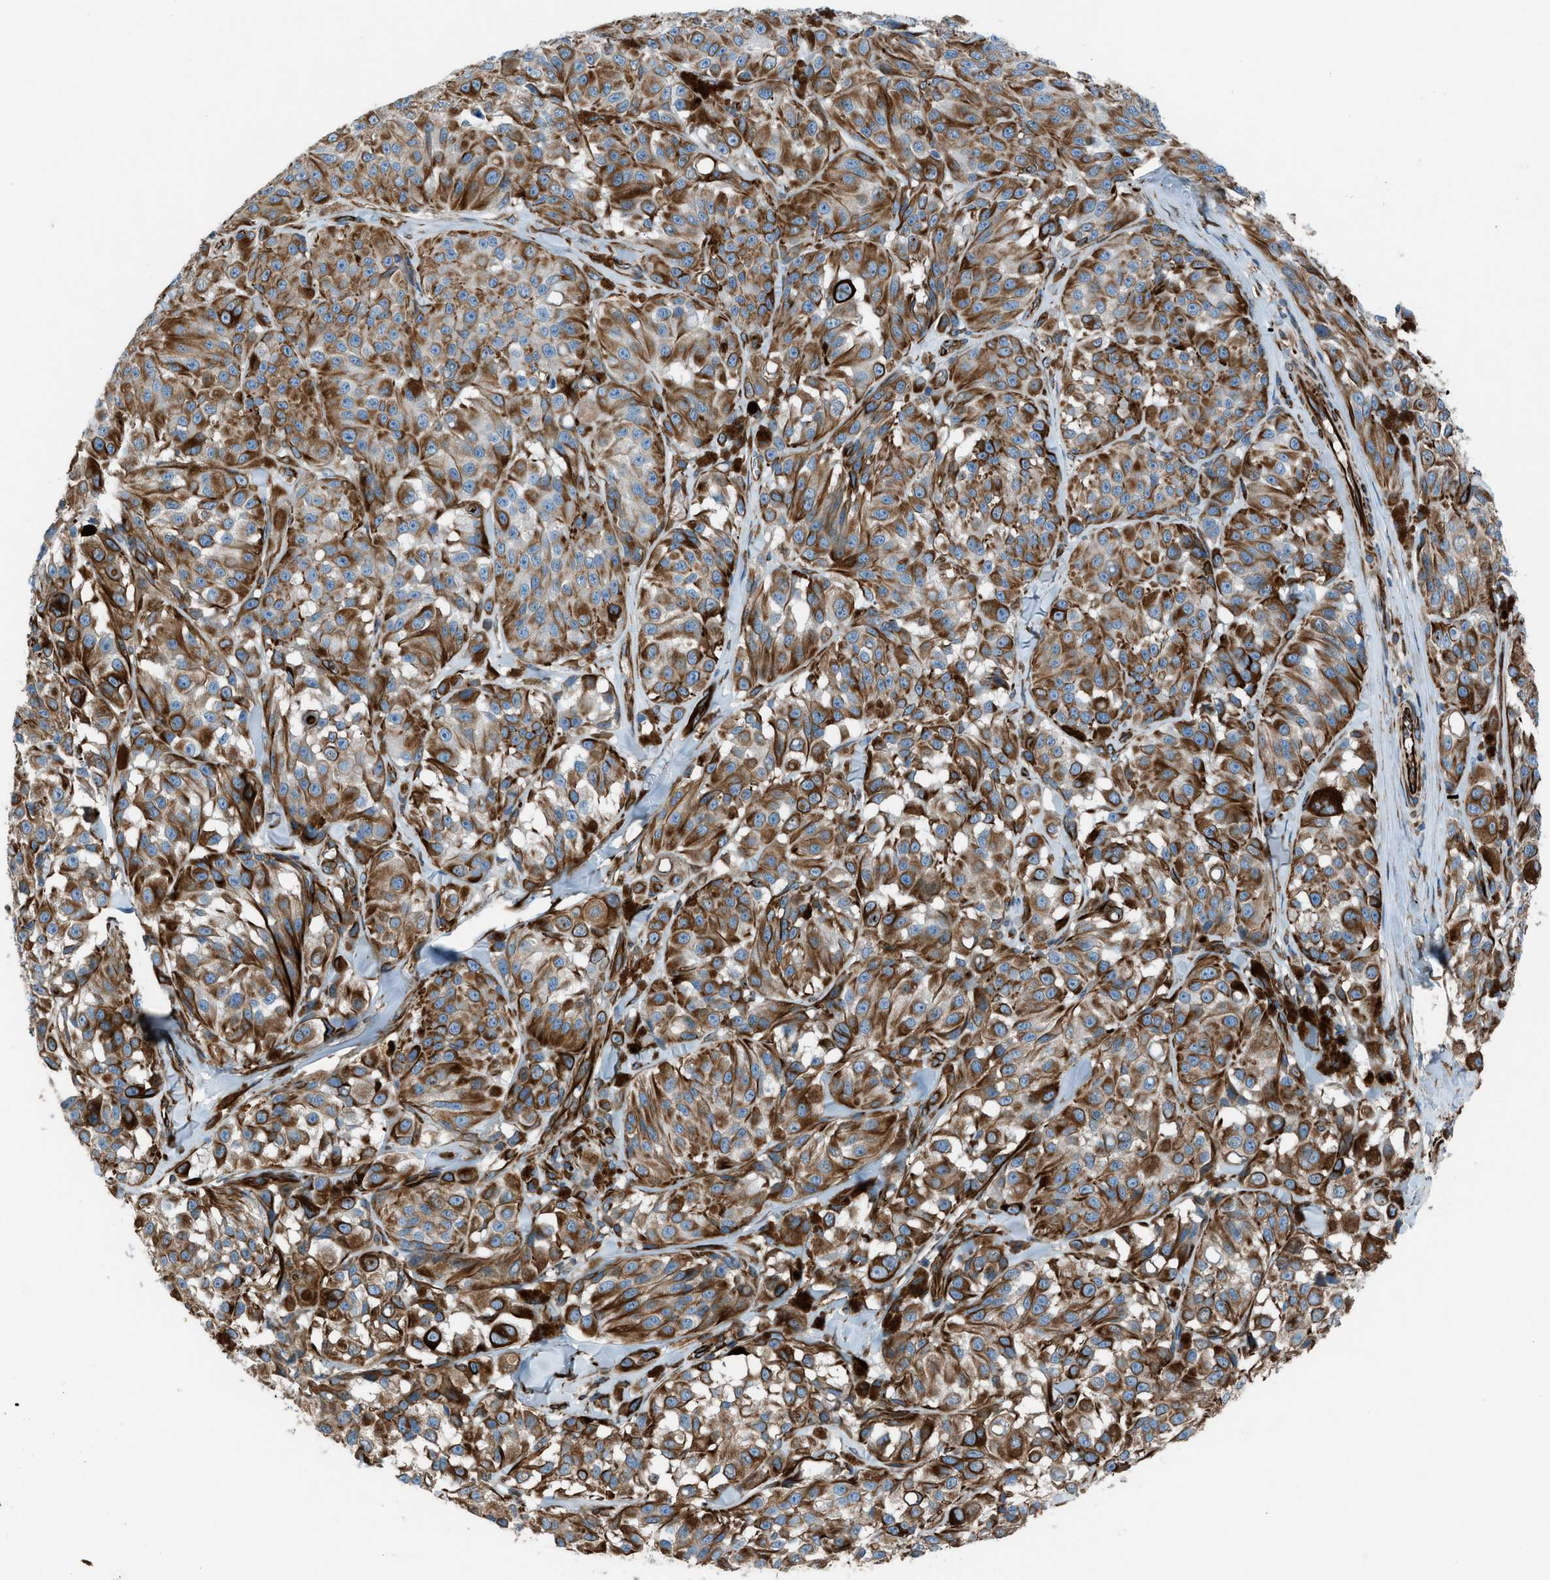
{"staining": {"intensity": "strong", "quantity": ">75%", "location": "cytoplasmic/membranous"}, "tissue": "melanoma", "cell_type": "Tumor cells", "image_type": "cancer", "snomed": [{"axis": "morphology", "description": "Malignant melanoma, NOS"}, {"axis": "topography", "description": "Skin"}], "caption": "Strong cytoplasmic/membranous positivity is seen in approximately >75% of tumor cells in malignant melanoma. Using DAB (brown) and hematoxylin (blue) stains, captured at high magnification using brightfield microscopy.", "gene": "CABP7", "patient": {"sex": "male", "age": 84}}